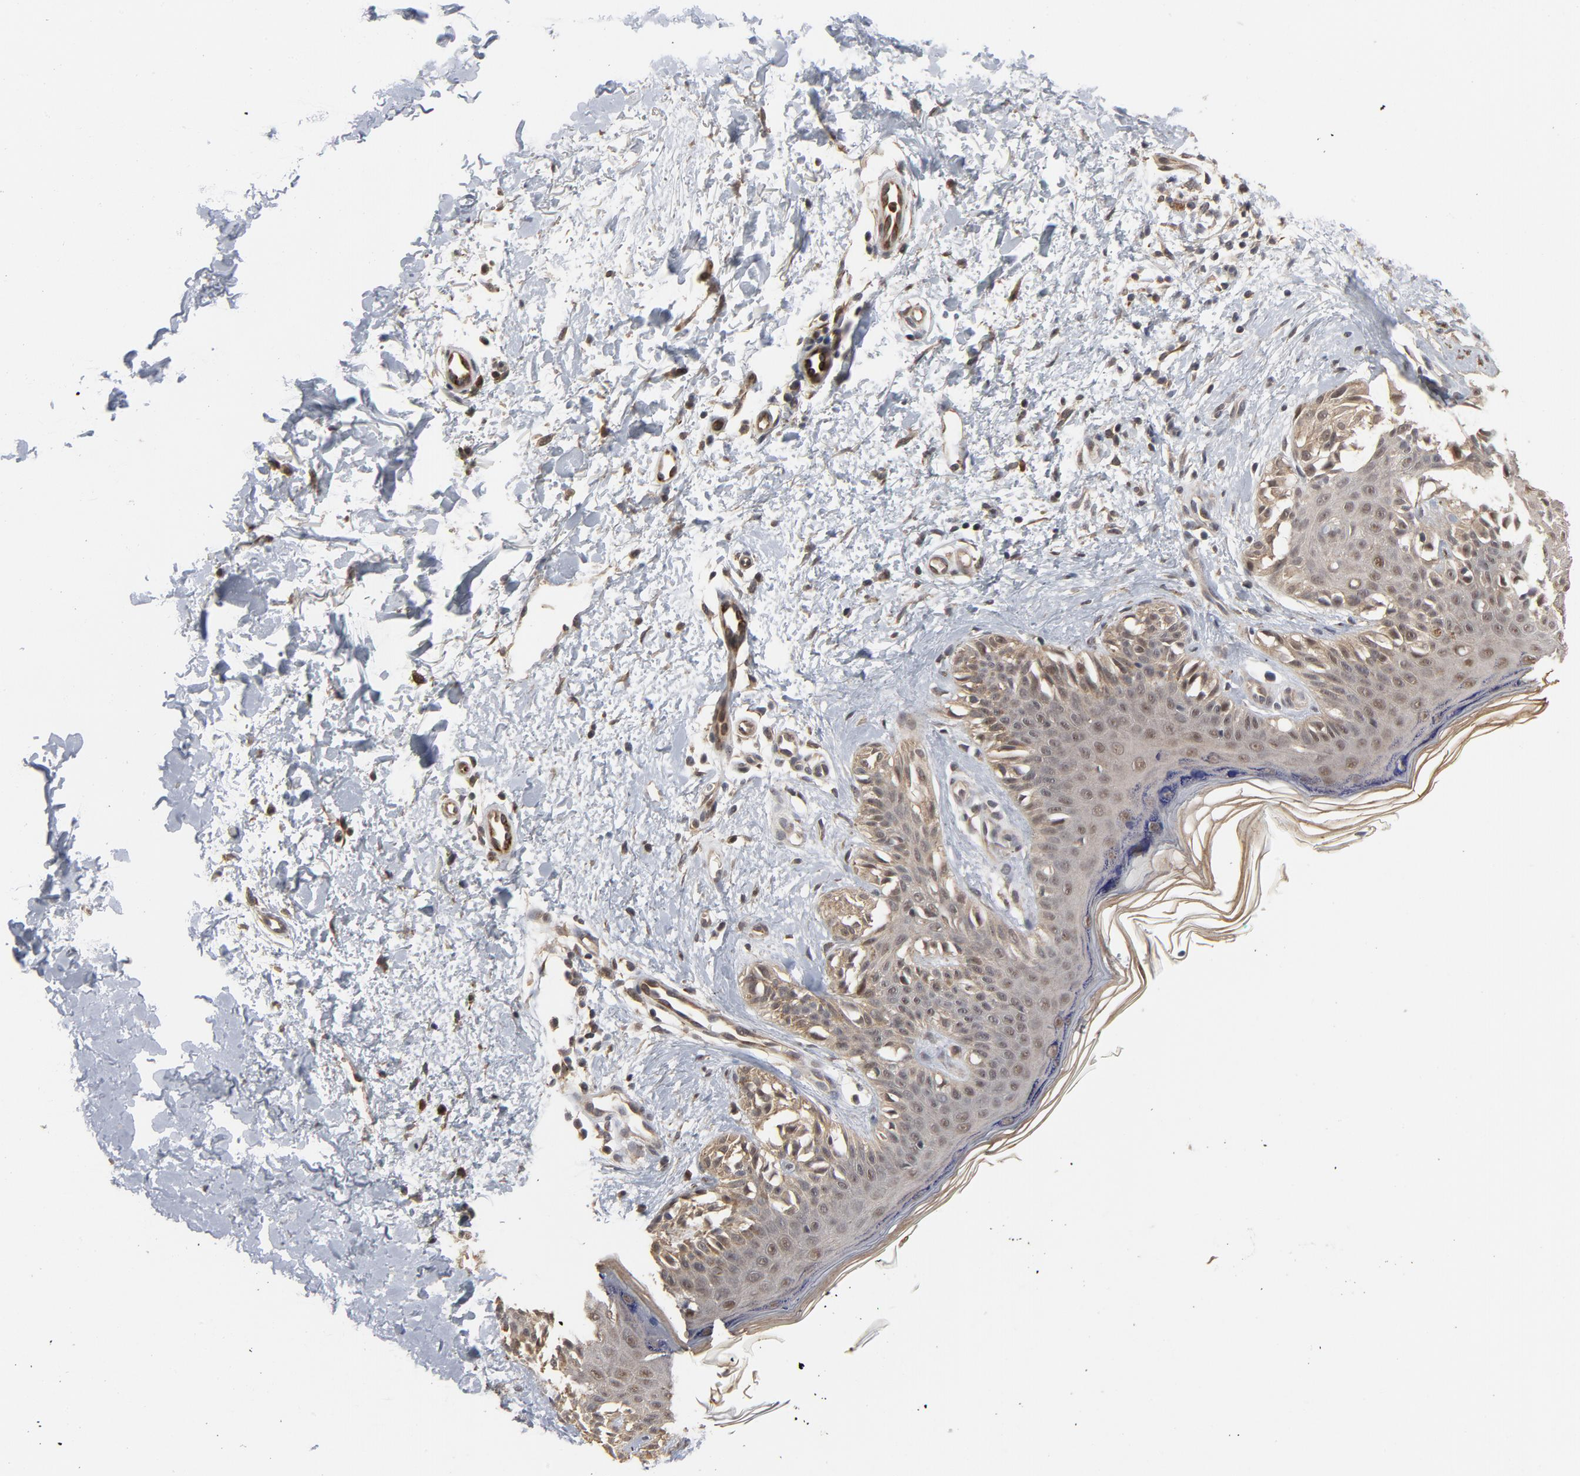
{"staining": {"intensity": "negative", "quantity": "none", "location": "none"}, "tissue": "melanoma", "cell_type": "Tumor cells", "image_type": "cancer", "snomed": [{"axis": "morphology", "description": "Normal tissue, NOS"}, {"axis": "morphology", "description": "Malignant melanoma, NOS"}, {"axis": "topography", "description": "Skin"}], "caption": "This micrograph is of malignant melanoma stained with immunohistochemistry to label a protein in brown with the nuclei are counter-stained blue. There is no staining in tumor cells.", "gene": "RTL5", "patient": {"sex": "male", "age": 83}}